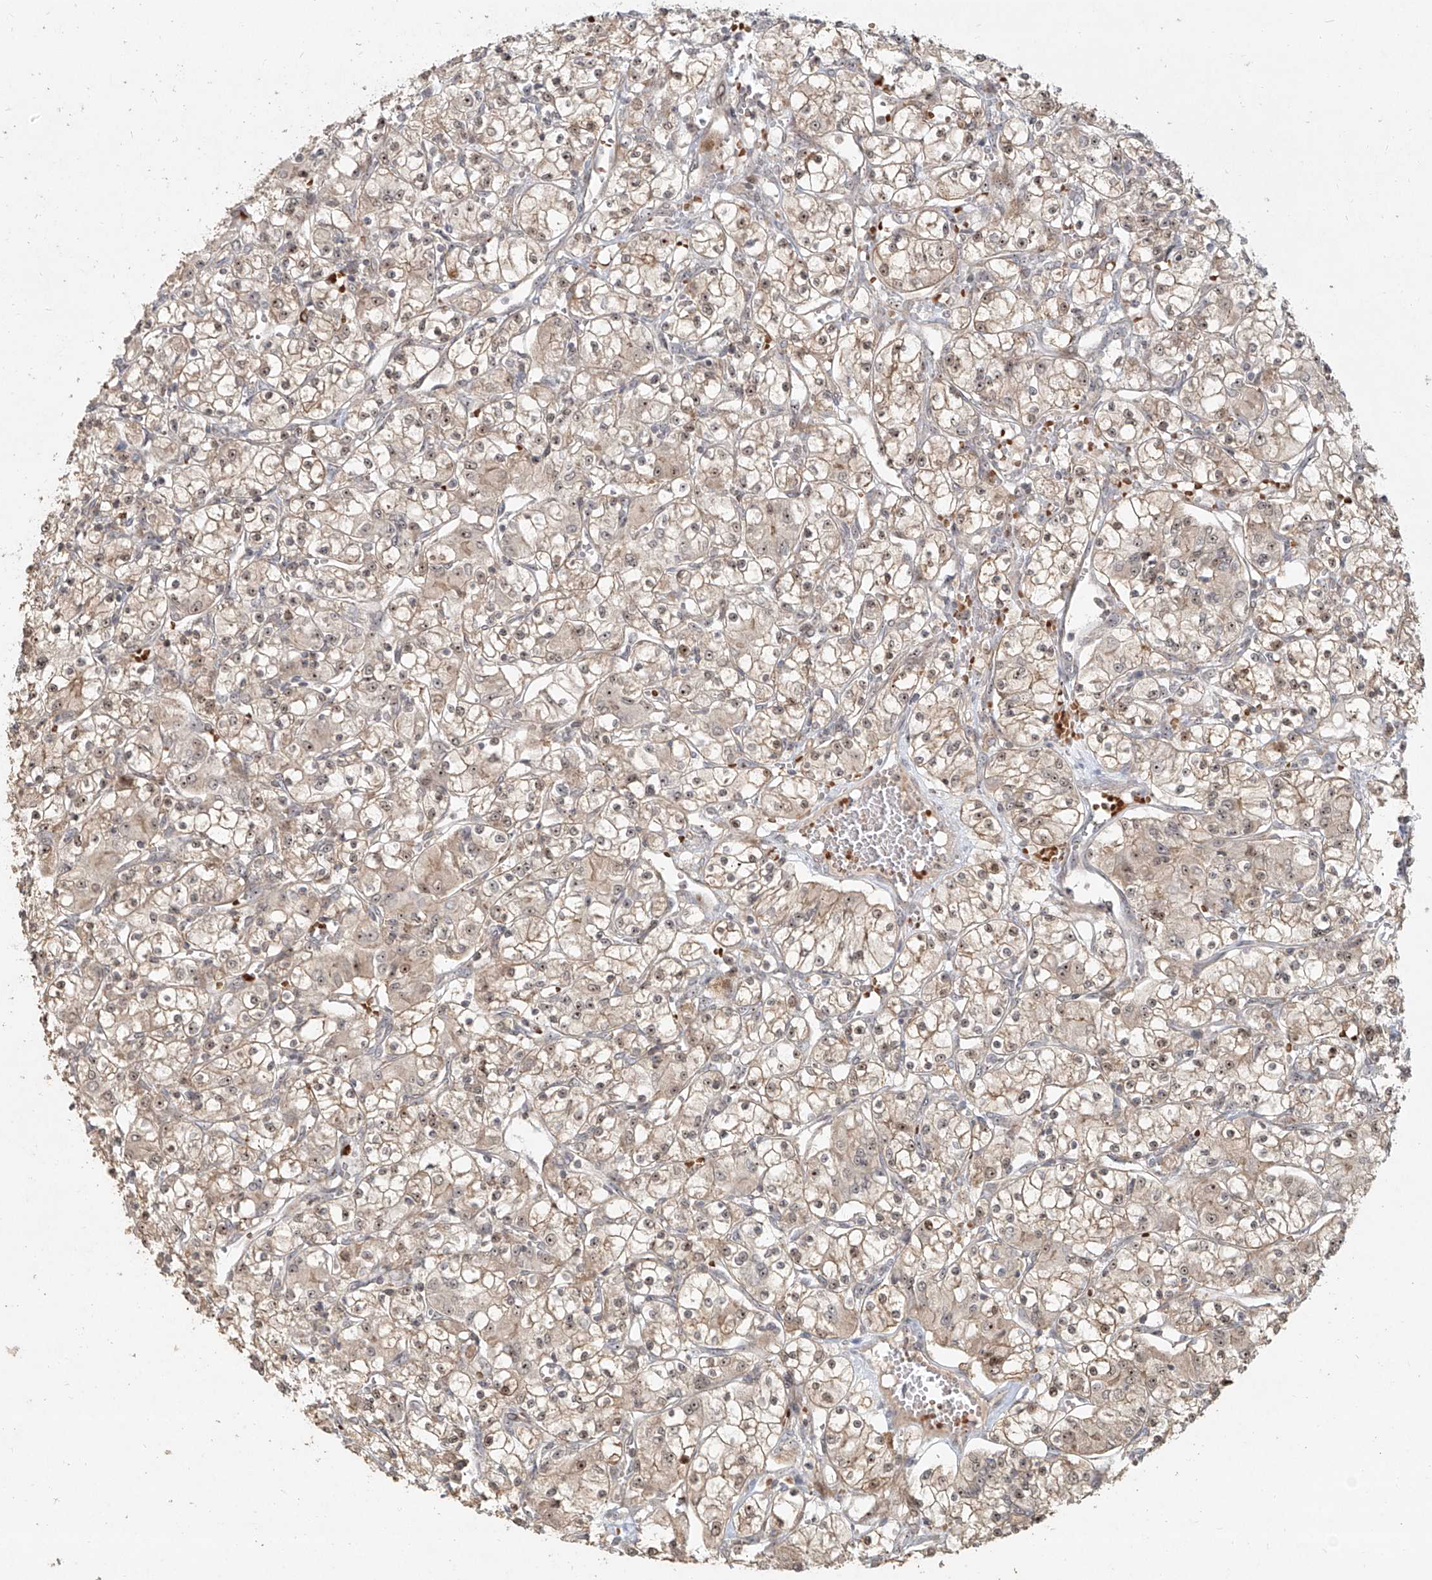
{"staining": {"intensity": "weak", "quantity": ">75%", "location": "cytoplasmic/membranous,nuclear"}, "tissue": "renal cancer", "cell_type": "Tumor cells", "image_type": "cancer", "snomed": [{"axis": "morphology", "description": "Adenocarcinoma, NOS"}, {"axis": "topography", "description": "Kidney"}], "caption": "Immunohistochemistry (IHC) image of human adenocarcinoma (renal) stained for a protein (brown), which reveals low levels of weak cytoplasmic/membranous and nuclear expression in about >75% of tumor cells.", "gene": "BYSL", "patient": {"sex": "female", "age": 59}}